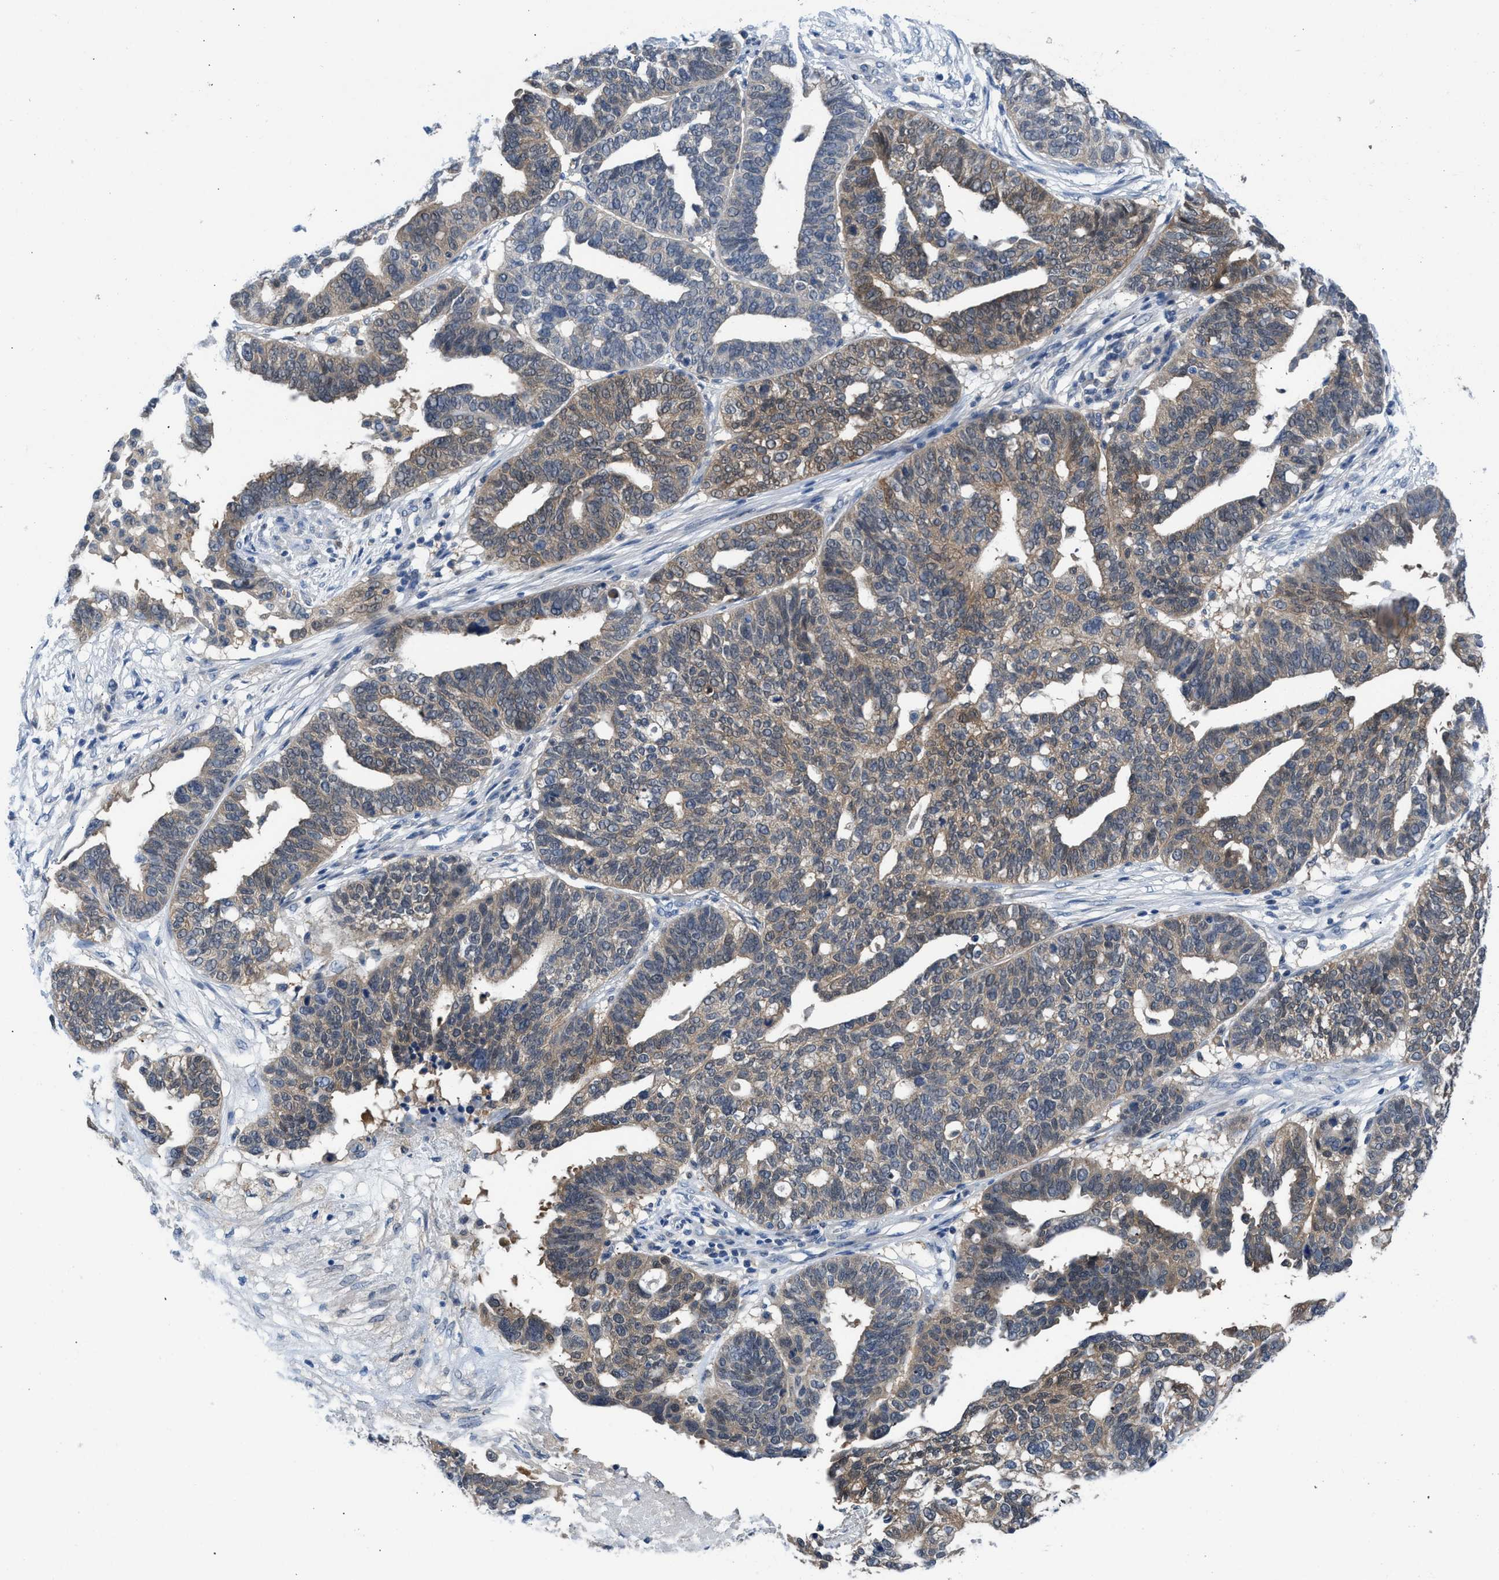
{"staining": {"intensity": "moderate", "quantity": "25%-75%", "location": "cytoplasmic/membranous"}, "tissue": "ovarian cancer", "cell_type": "Tumor cells", "image_type": "cancer", "snomed": [{"axis": "morphology", "description": "Cystadenocarcinoma, serous, NOS"}, {"axis": "topography", "description": "Ovary"}], "caption": "Tumor cells display medium levels of moderate cytoplasmic/membranous expression in approximately 25%-75% of cells in ovarian cancer (serous cystadenocarcinoma).", "gene": "CBR1", "patient": {"sex": "female", "age": 59}}